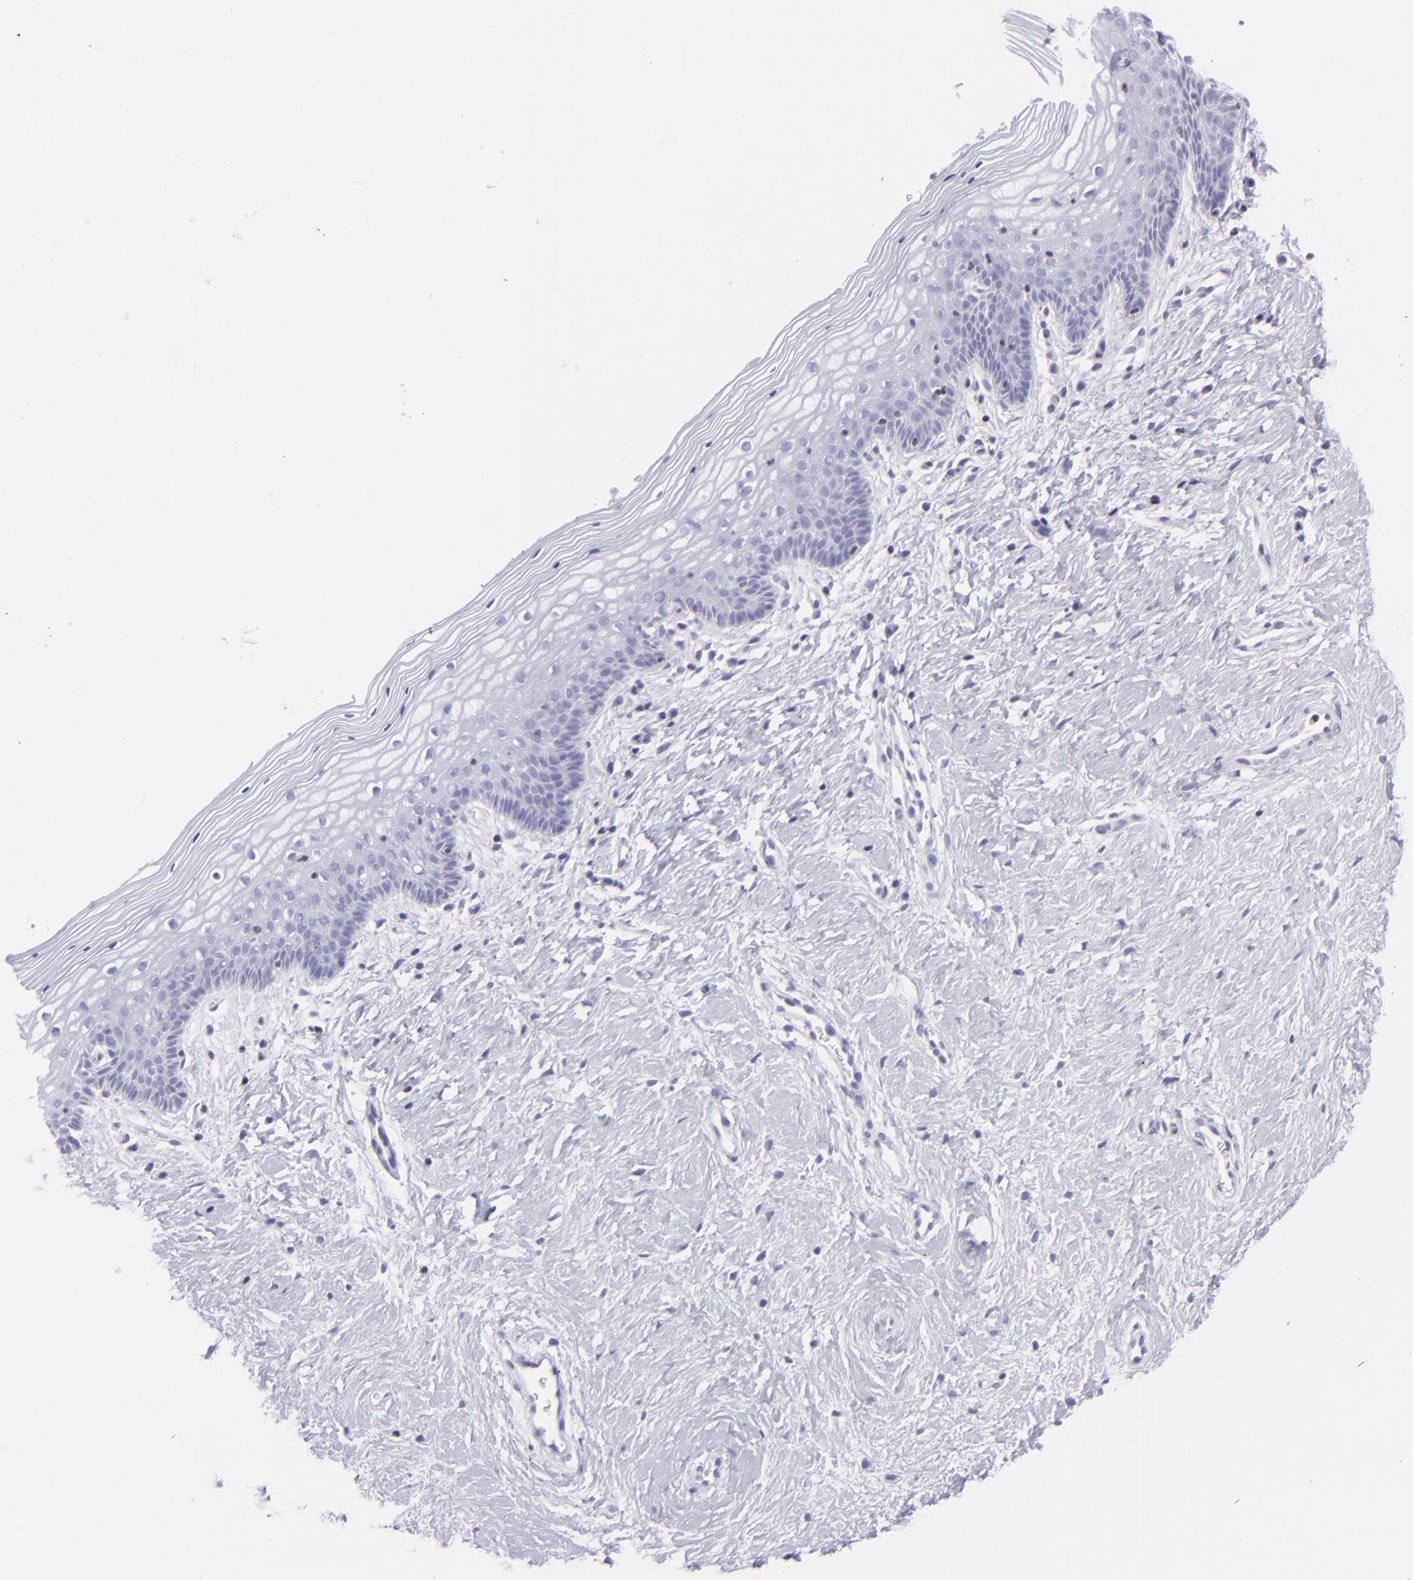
{"staining": {"intensity": "negative", "quantity": "none", "location": "none"}, "tissue": "vagina", "cell_type": "Squamous epithelial cells", "image_type": "normal", "snomed": [{"axis": "morphology", "description": "Normal tissue, NOS"}, {"axis": "topography", "description": "Vagina"}], "caption": "The micrograph displays no significant expression in squamous epithelial cells of vagina.", "gene": "ETS1", "patient": {"sex": "female", "age": 46}}